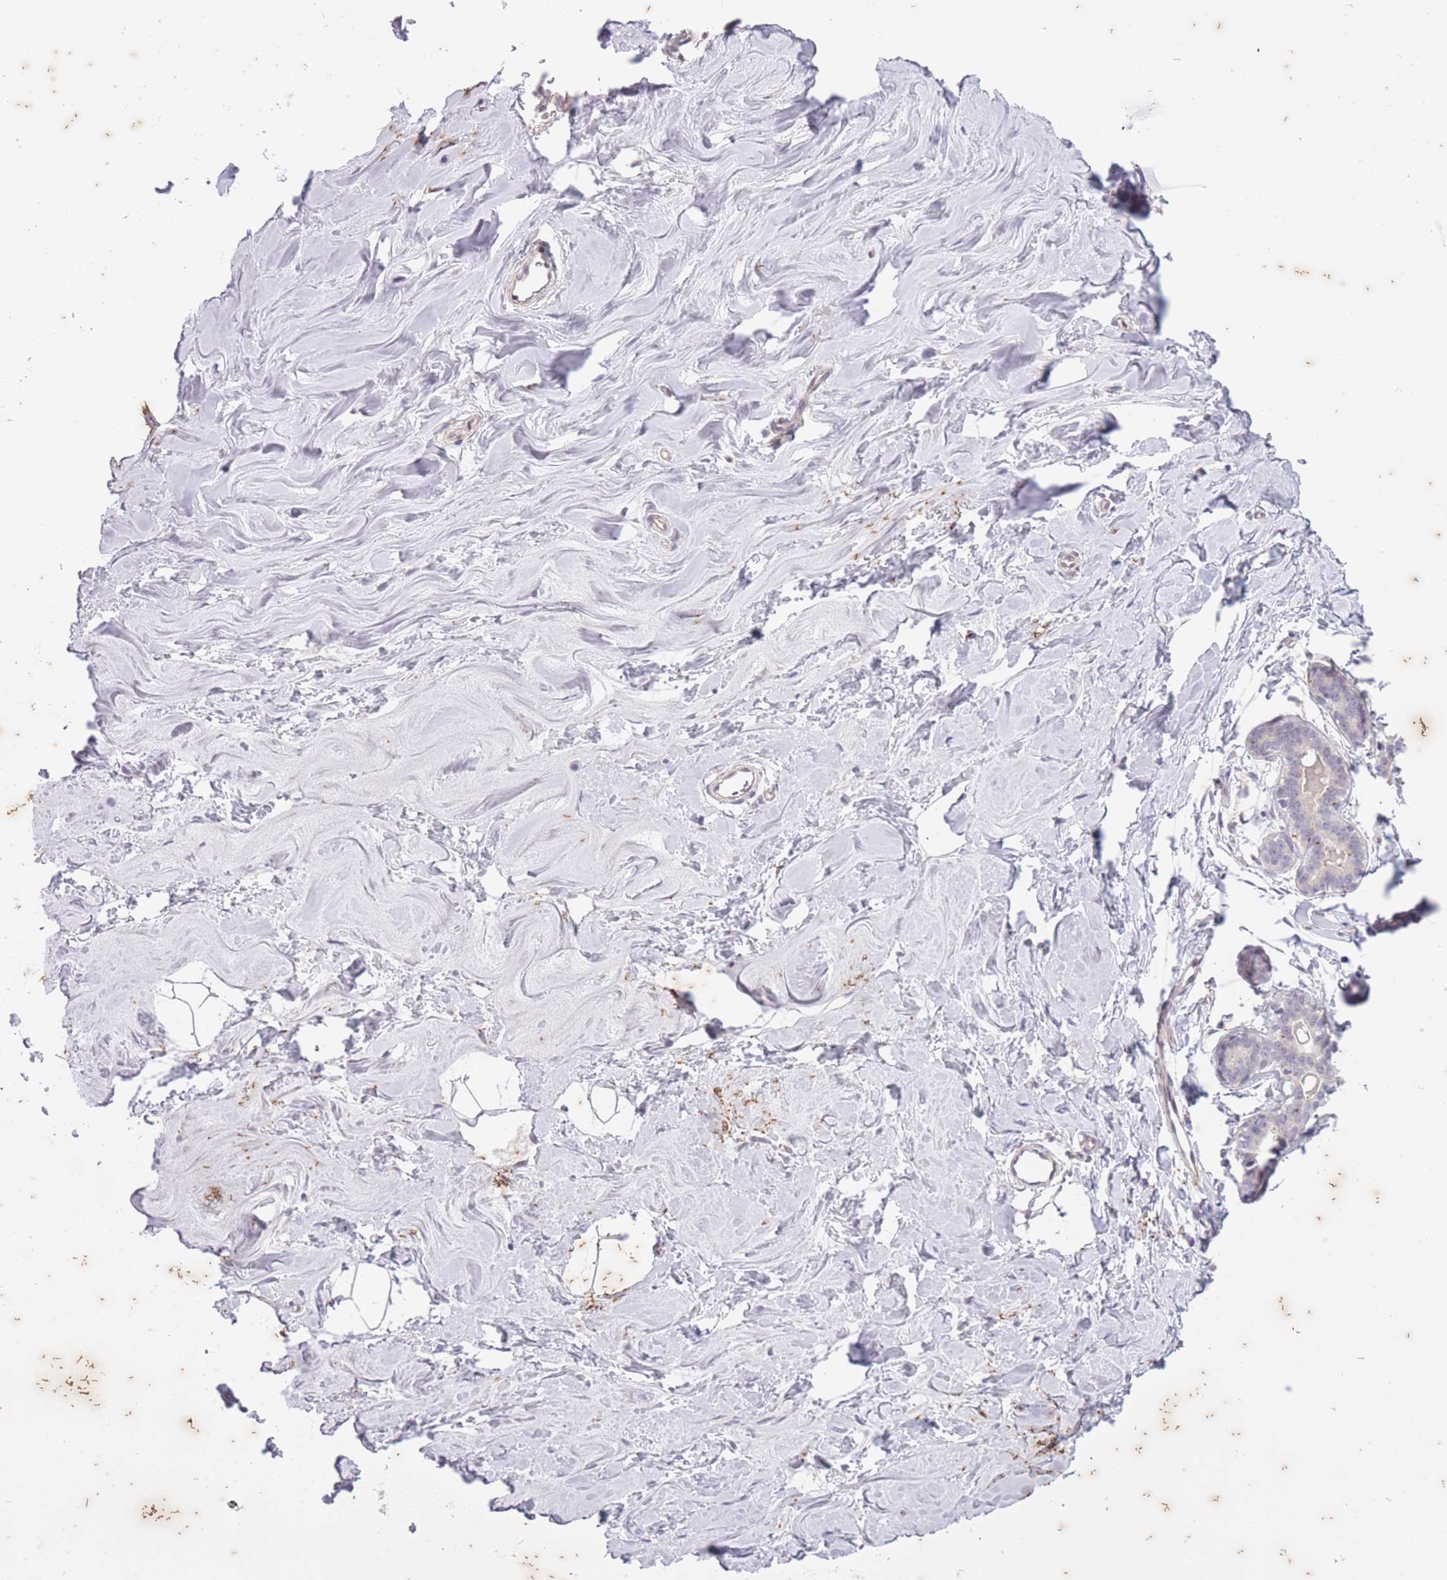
{"staining": {"intensity": "negative", "quantity": "none", "location": "none"}, "tissue": "breast", "cell_type": "Adipocytes", "image_type": "normal", "snomed": [{"axis": "morphology", "description": "Normal tissue, NOS"}, {"axis": "topography", "description": "Breast"}], "caption": "This is an immunohistochemistry (IHC) histopathology image of unremarkable human breast. There is no expression in adipocytes.", "gene": "ARPIN", "patient": {"sex": "female", "age": 25}}